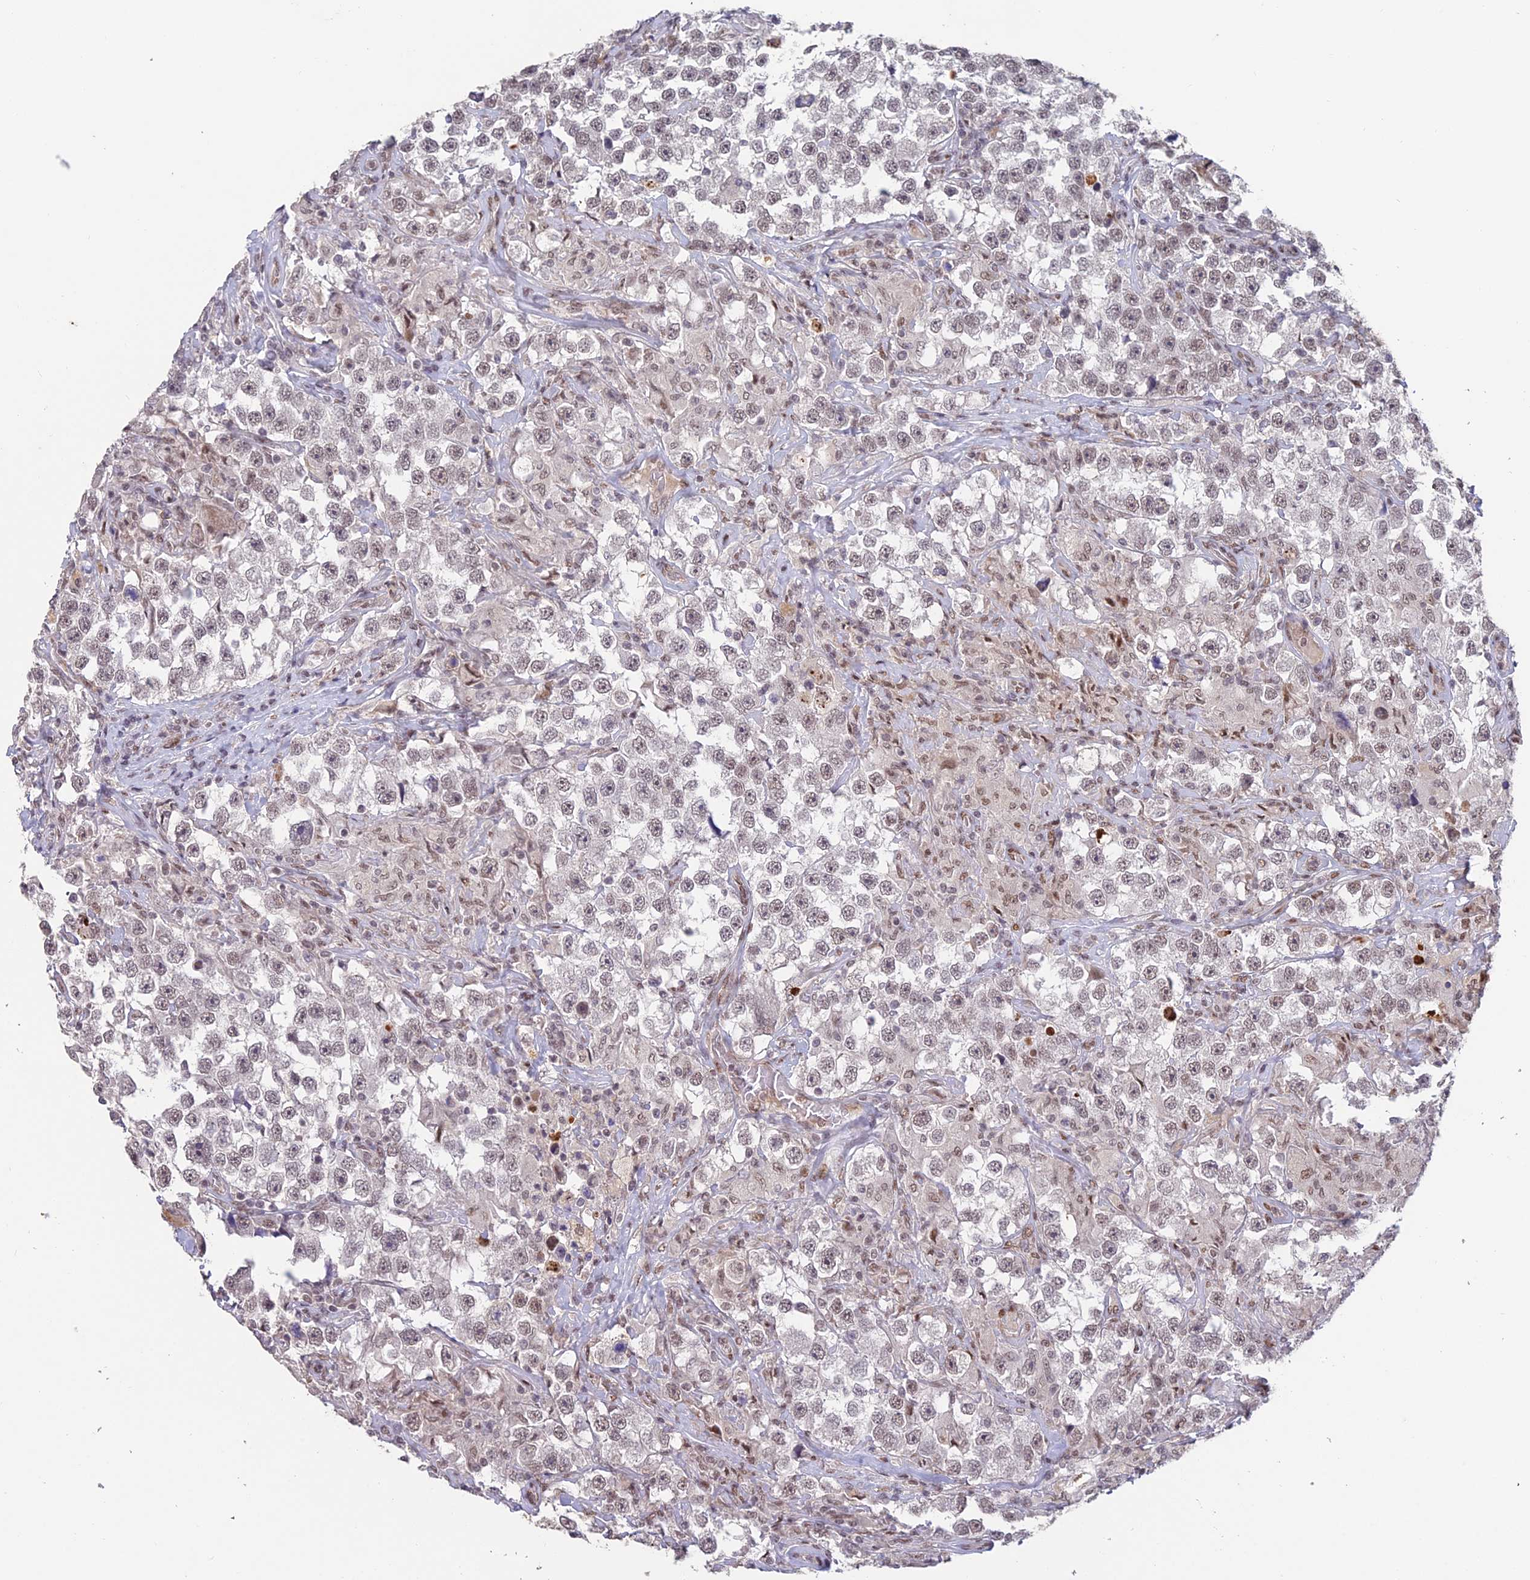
{"staining": {"intensity": "weak", "quantity": ">75%", "location": "nuclear"}, "tissue": "testis cancer", "cell_type": "Tumor cells", "image_type": "cancer", "snomed": [{"axis": "morphology", "description": "Seminoma, NOS"}, {"axis": "topography", "description": "Testis"}], "caption": "Immunohistochemistry (DAB (3,3'-diaminobenzidine)) staining of human testis cancer (seminoma) demonstrates weak nuclear protein positivity in about >75% of tumor cells. The protein of interest is stained brown, and the nuclei are stained in blue (DAB (3,3'-diaminobenzidine) IHC with brightfield microscopy, high magnification).", "gene": "ABHD17A", "patient": {"sex": "male", "age": 46}}